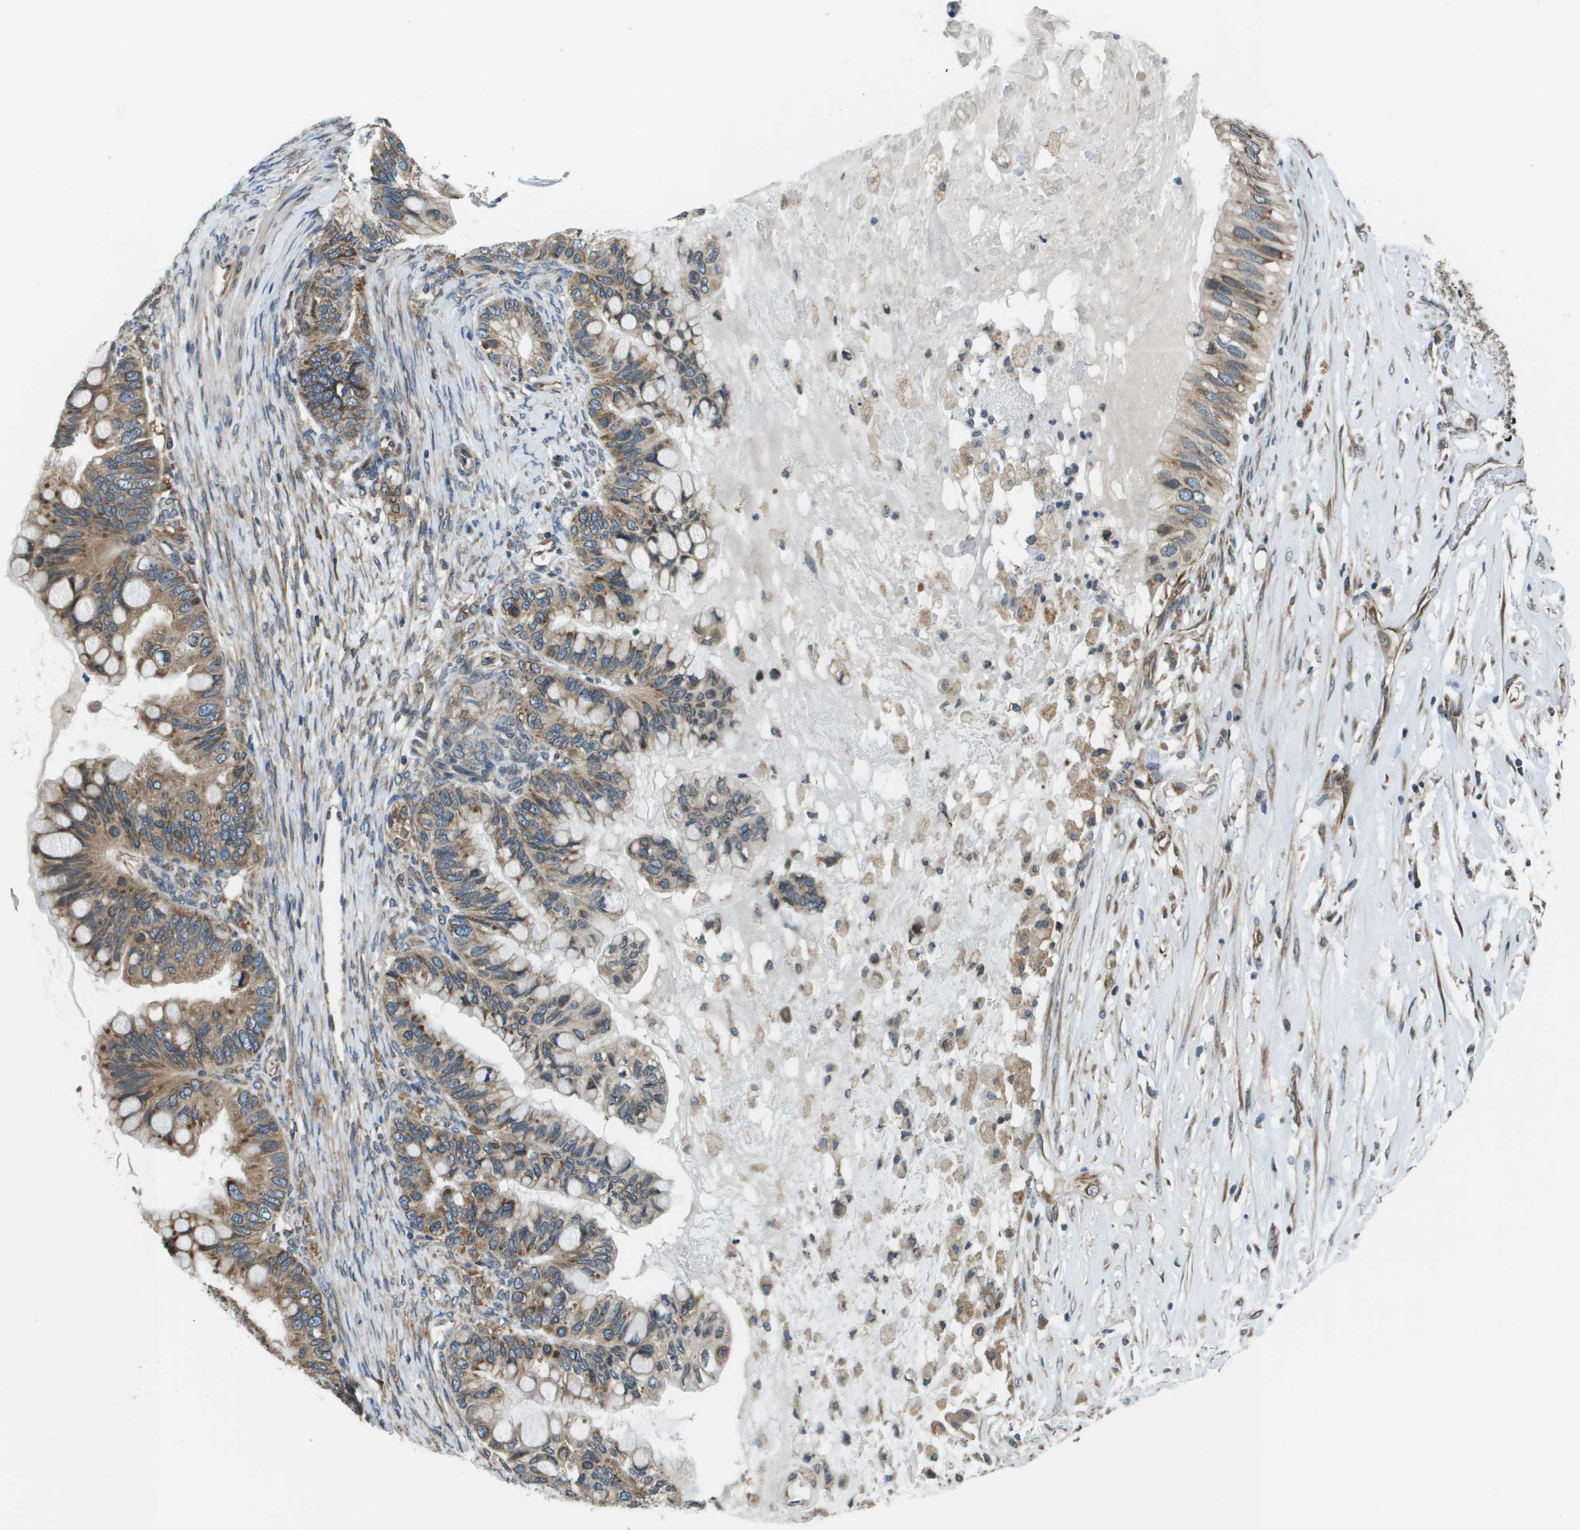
{"staining": {"intensity": "moderate", "quantity": ">75%", "location": "cytoplasmic/membranous"}, "tissue": "ovarian cancer", "cell_type": "Tumor cells", "image_type": "cancer", "snomed": [{"axis": "morphology", "description": "Cystadenocarcinoma, mucinous, NOS"}, {"axis": "topography", "description": "Ovary"}], "caption": "This histopathology image displays immunohistochemistry staining of ovarian cancer (mucinous cystadenocarcinoma), with medium moderate cytoplasmic/membranous positivity in approximately >75% of tumor cells.", "gene": "SEC62", "patient": {"sex": "female", "age": 80}}